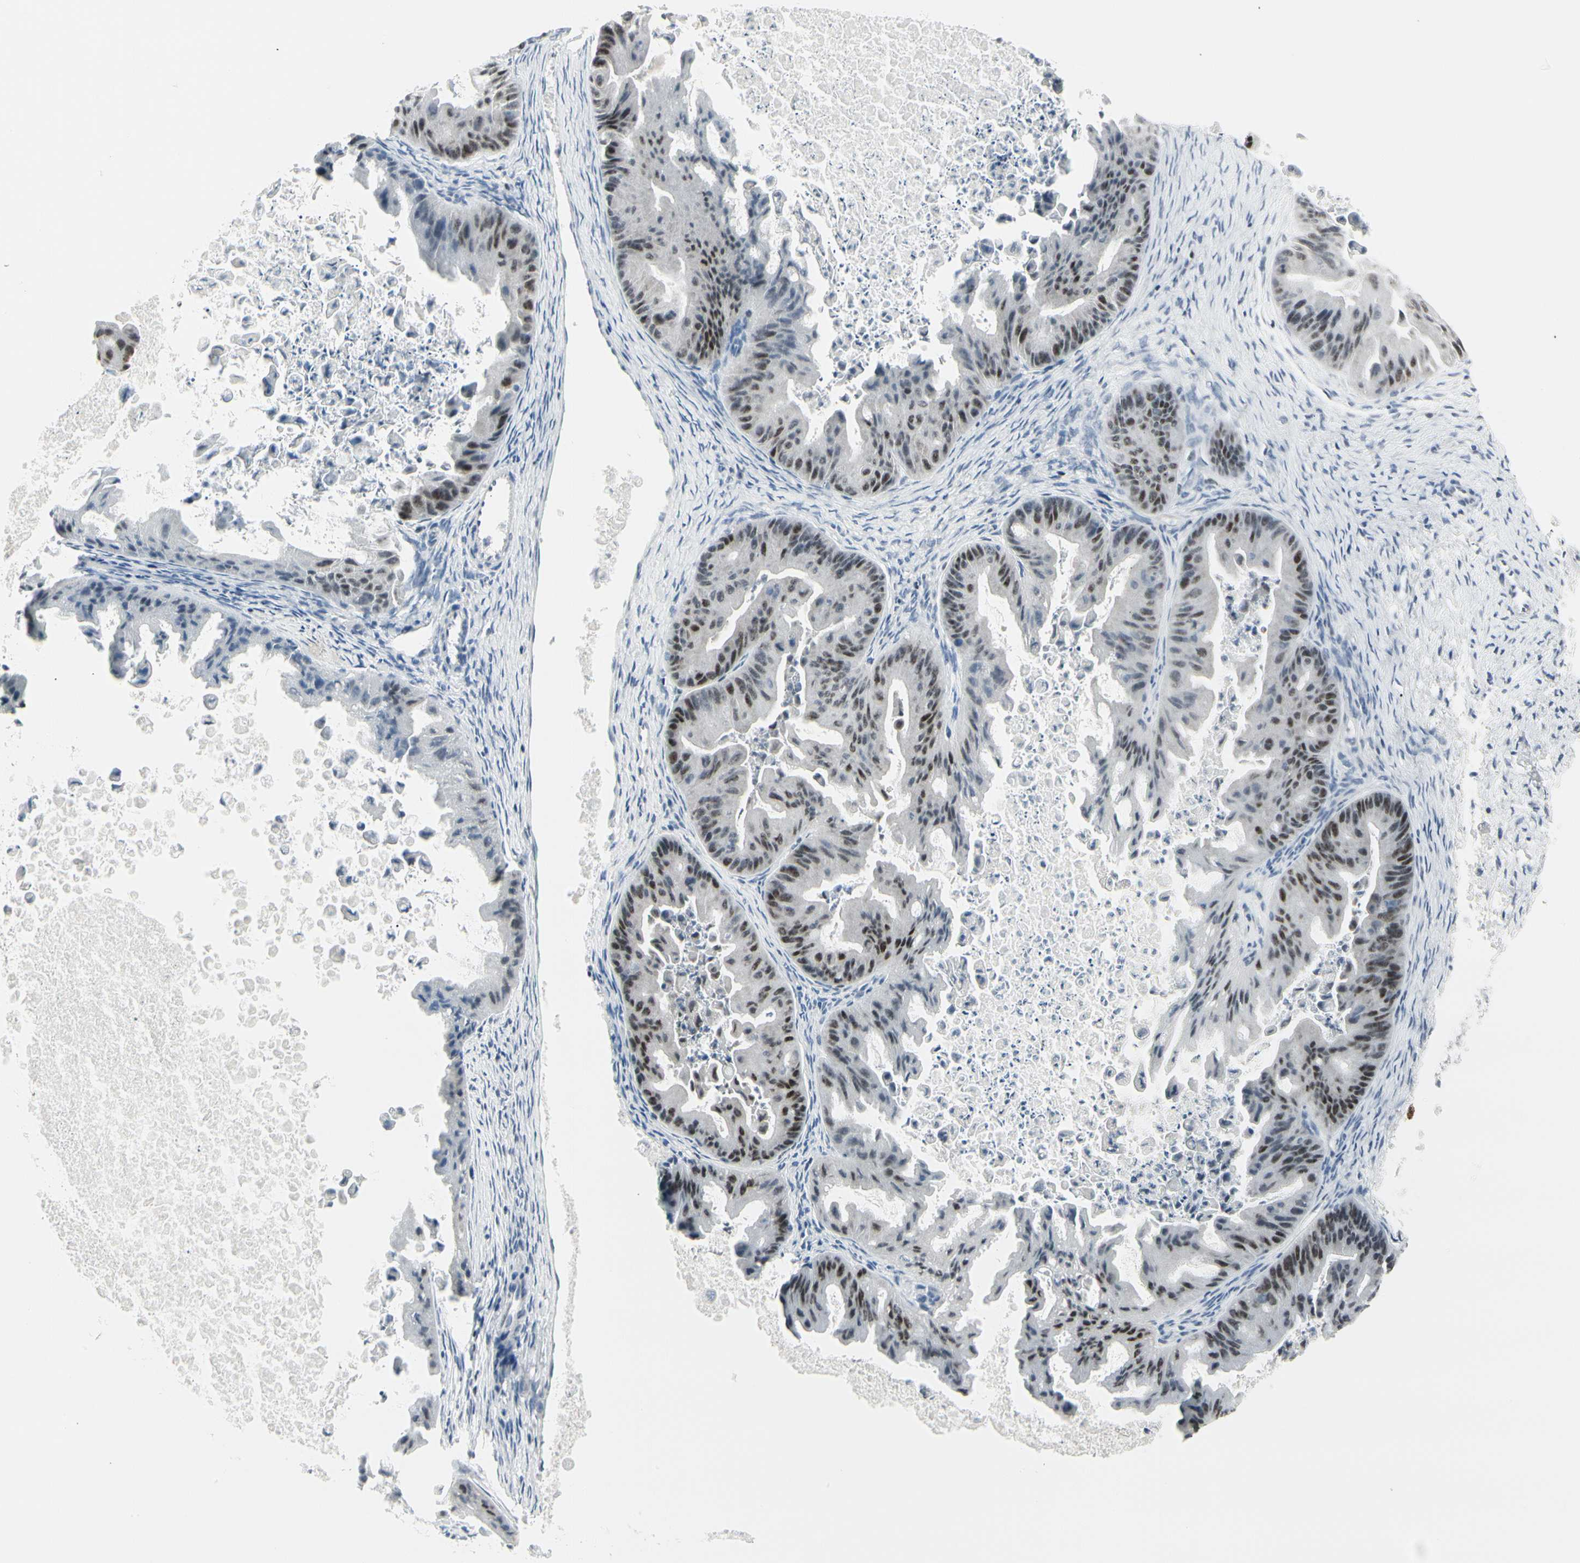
{"staining": {"intensity": "moderate", "quantity": ">75%", "location": "nuclear"}, "tissue": "ovarian cancer", "cell_type": "Tumor cells", "image_type": "cancer", "snomed": [{"axis": "morphology", "description": "Cystadenocarcinoma, mucinous, NOS"}, {"axis": "topography", "description": "Ovary"}], "caption": "Human ovarian cancer (mucinous cystadenocarcinoma) stained with a brown dye reveals moderate nuclear positive expression in approximately >75% of tumor cells.", "gene": "ZBTB7B", "patient": {"sex": "female", "age": 37}}